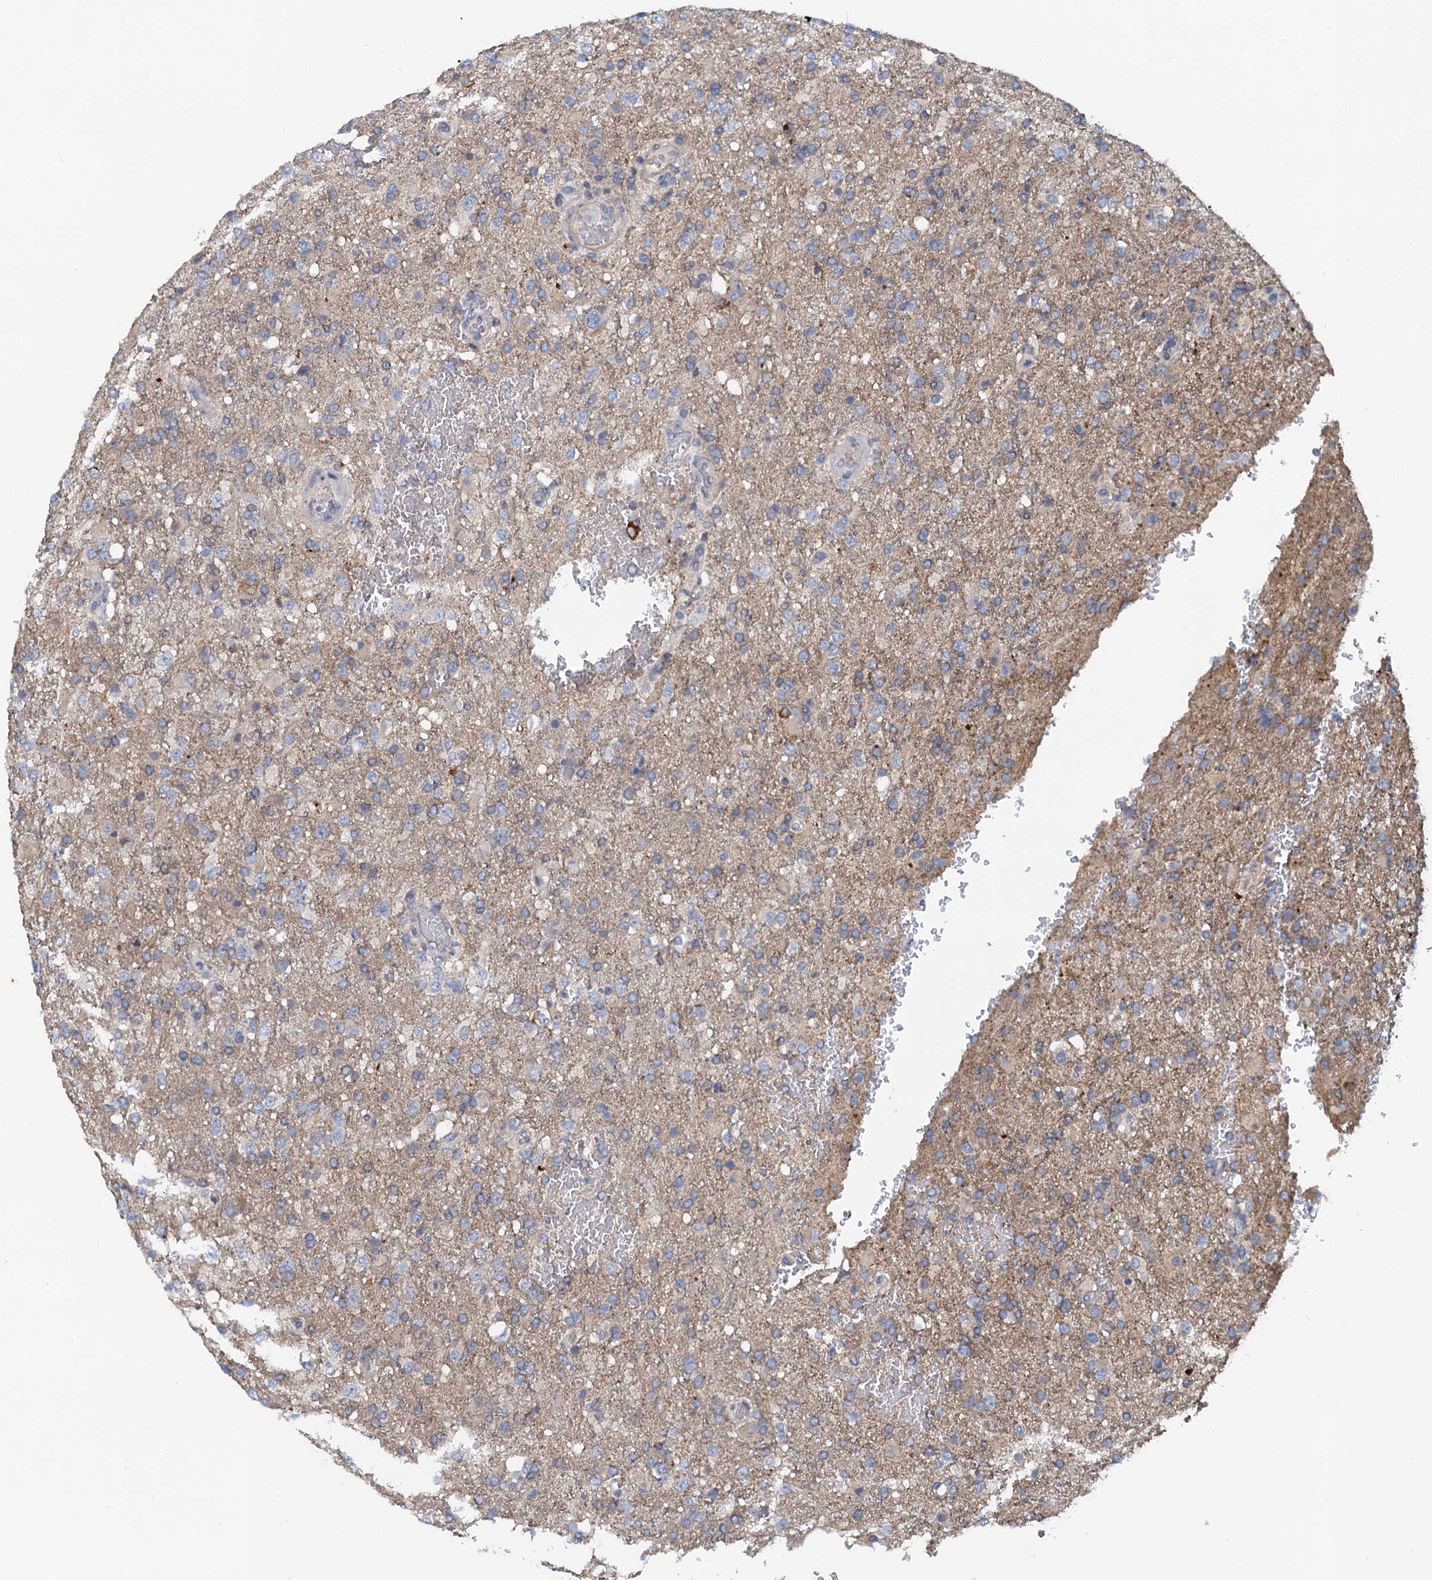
{"staining": {"intensity": "weak", "quantity": ">75%", "location": "cytoplasmic/membranous"}, "tissue": "glioma", "cell_type": "Tumor cells", "image_type": "cancer", "snomed": [{"axis": "morphology", "description": "Glioma, malignant, High grade"}, {"axis": "topography", "description": "Brain"}], "caption": "Human malignant glioma (high-grade) stained with a brown dye demonstrates weak cytoplasmic/membranous positive staining in approximately >75% of tumor cells.", "gene": "NBEA", "patient": {"sex": "female", "age": 74}}